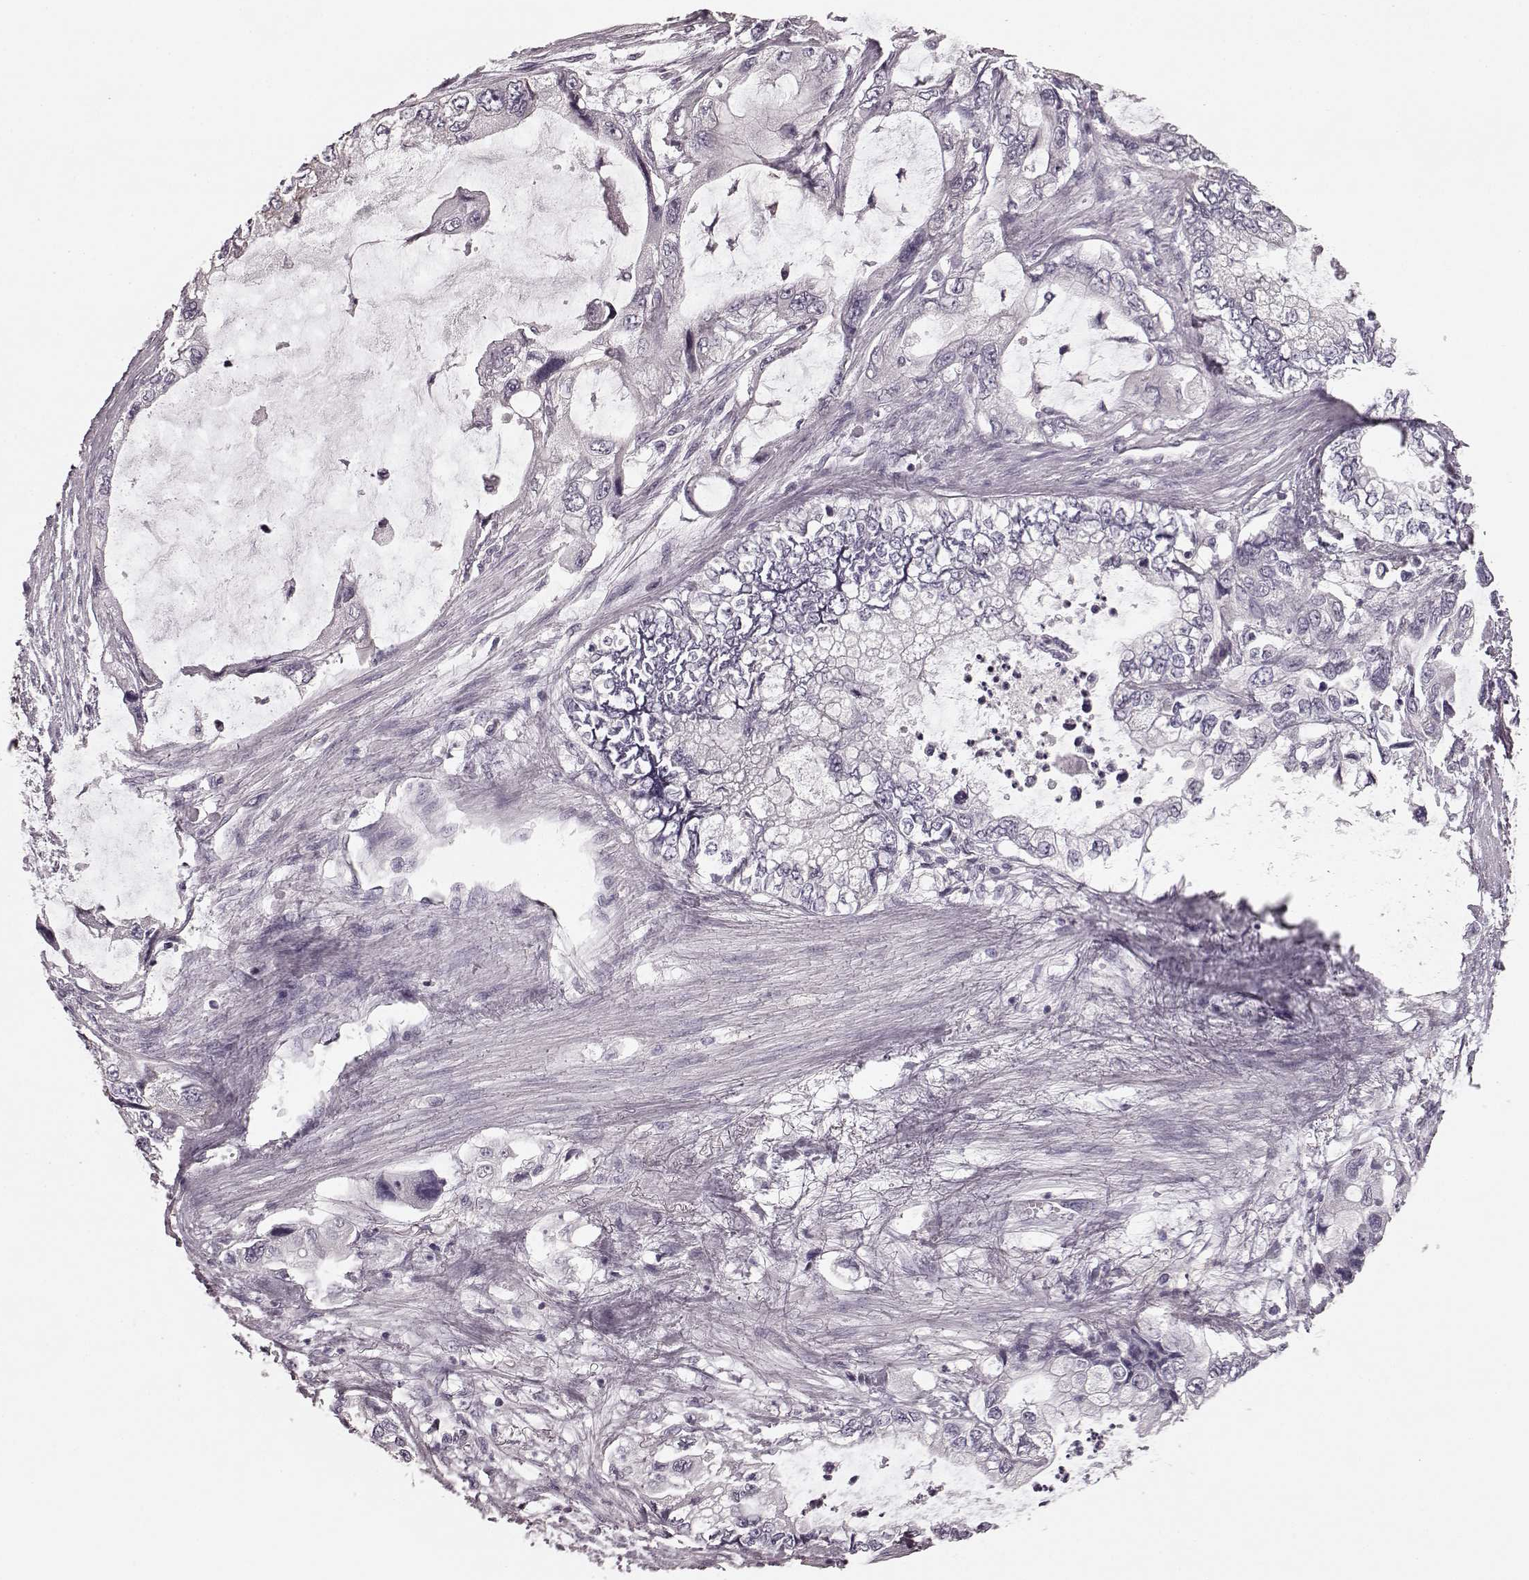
{"staining": {"intensity": "negative", "quantity": "none", "location": "none"}, "tissue": "stomach cancer", "cell_type": "Tumor cells", "image_type": "cancer", "snomed": [{"axis": "morphology", "description": "Adenocarcinoma, NOS"}, {"axis": "topography", "description": "Pancreas"}, {"axis": "topography", "description": "Stomach, upper"}, {"axis": "topography", "description": "Stomach"}], "caption": "A photomicrograph of adenocarcinoma (stomach) stained for a protein displays no brown staining in tumor cells.", "gene": "CD28", "patient": {"sex": "male", "age": 77}}